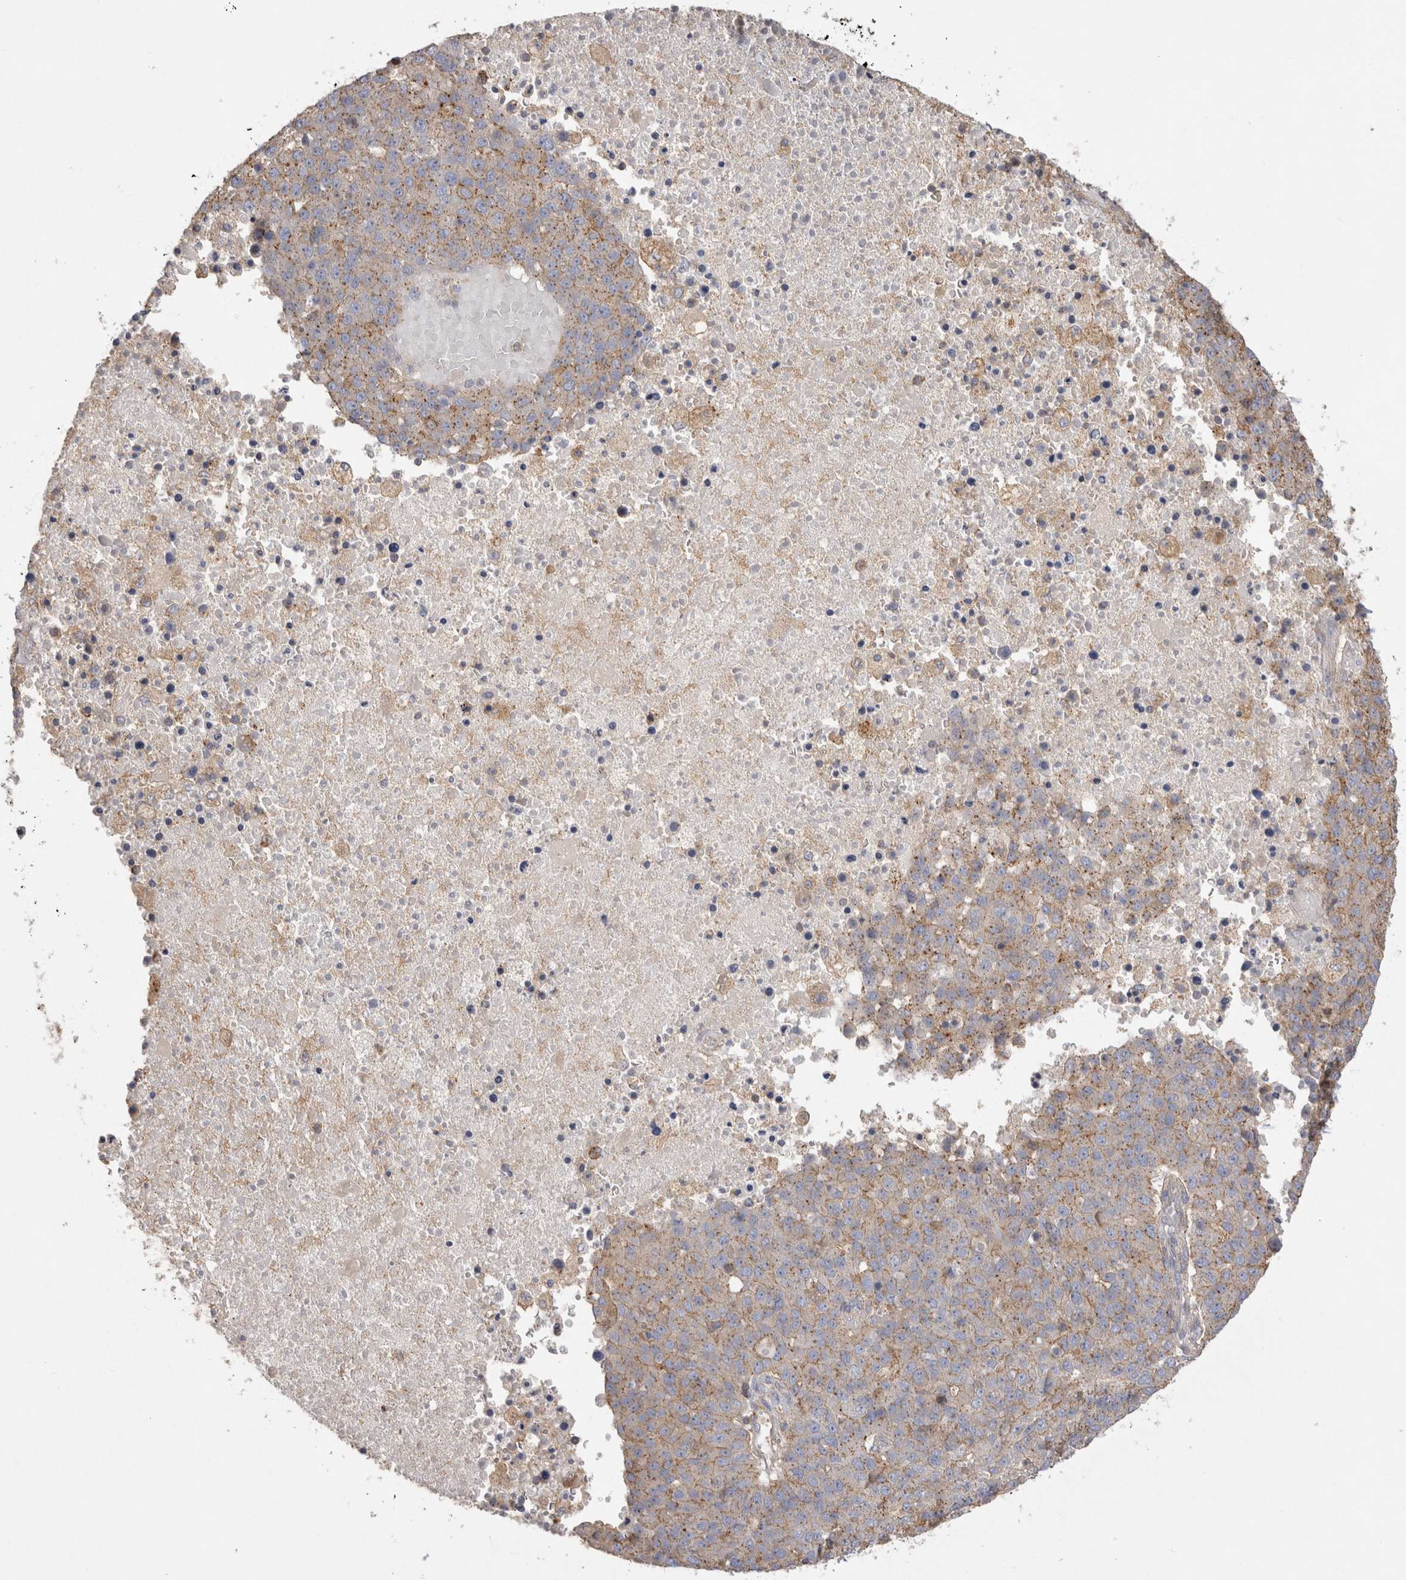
{"staining": {"intensity": "weak", "quantity": ">75%", "location": "cytoplasmic/membranous"}, "tissue": "pancreatic cancer", "cell_type": "Tumor cells", "image_type": "cancer", "snomed": [{"axis": "morphology", "description": "Adenocarcinoma, NOS"}, {"axis": "topography", "description": "Pancreas"}], "caption": "This image demonstrates adenocarcinoma (pancreatic) stained with immunohistochemistry to label a protein in brown. The cytoplasmic/membranous of tumor cells show weak positivity for the protein. Nuclei are counter-stained blue.", "gene": "CHMP6", "patient": {"sex": "female", "age": 61}}